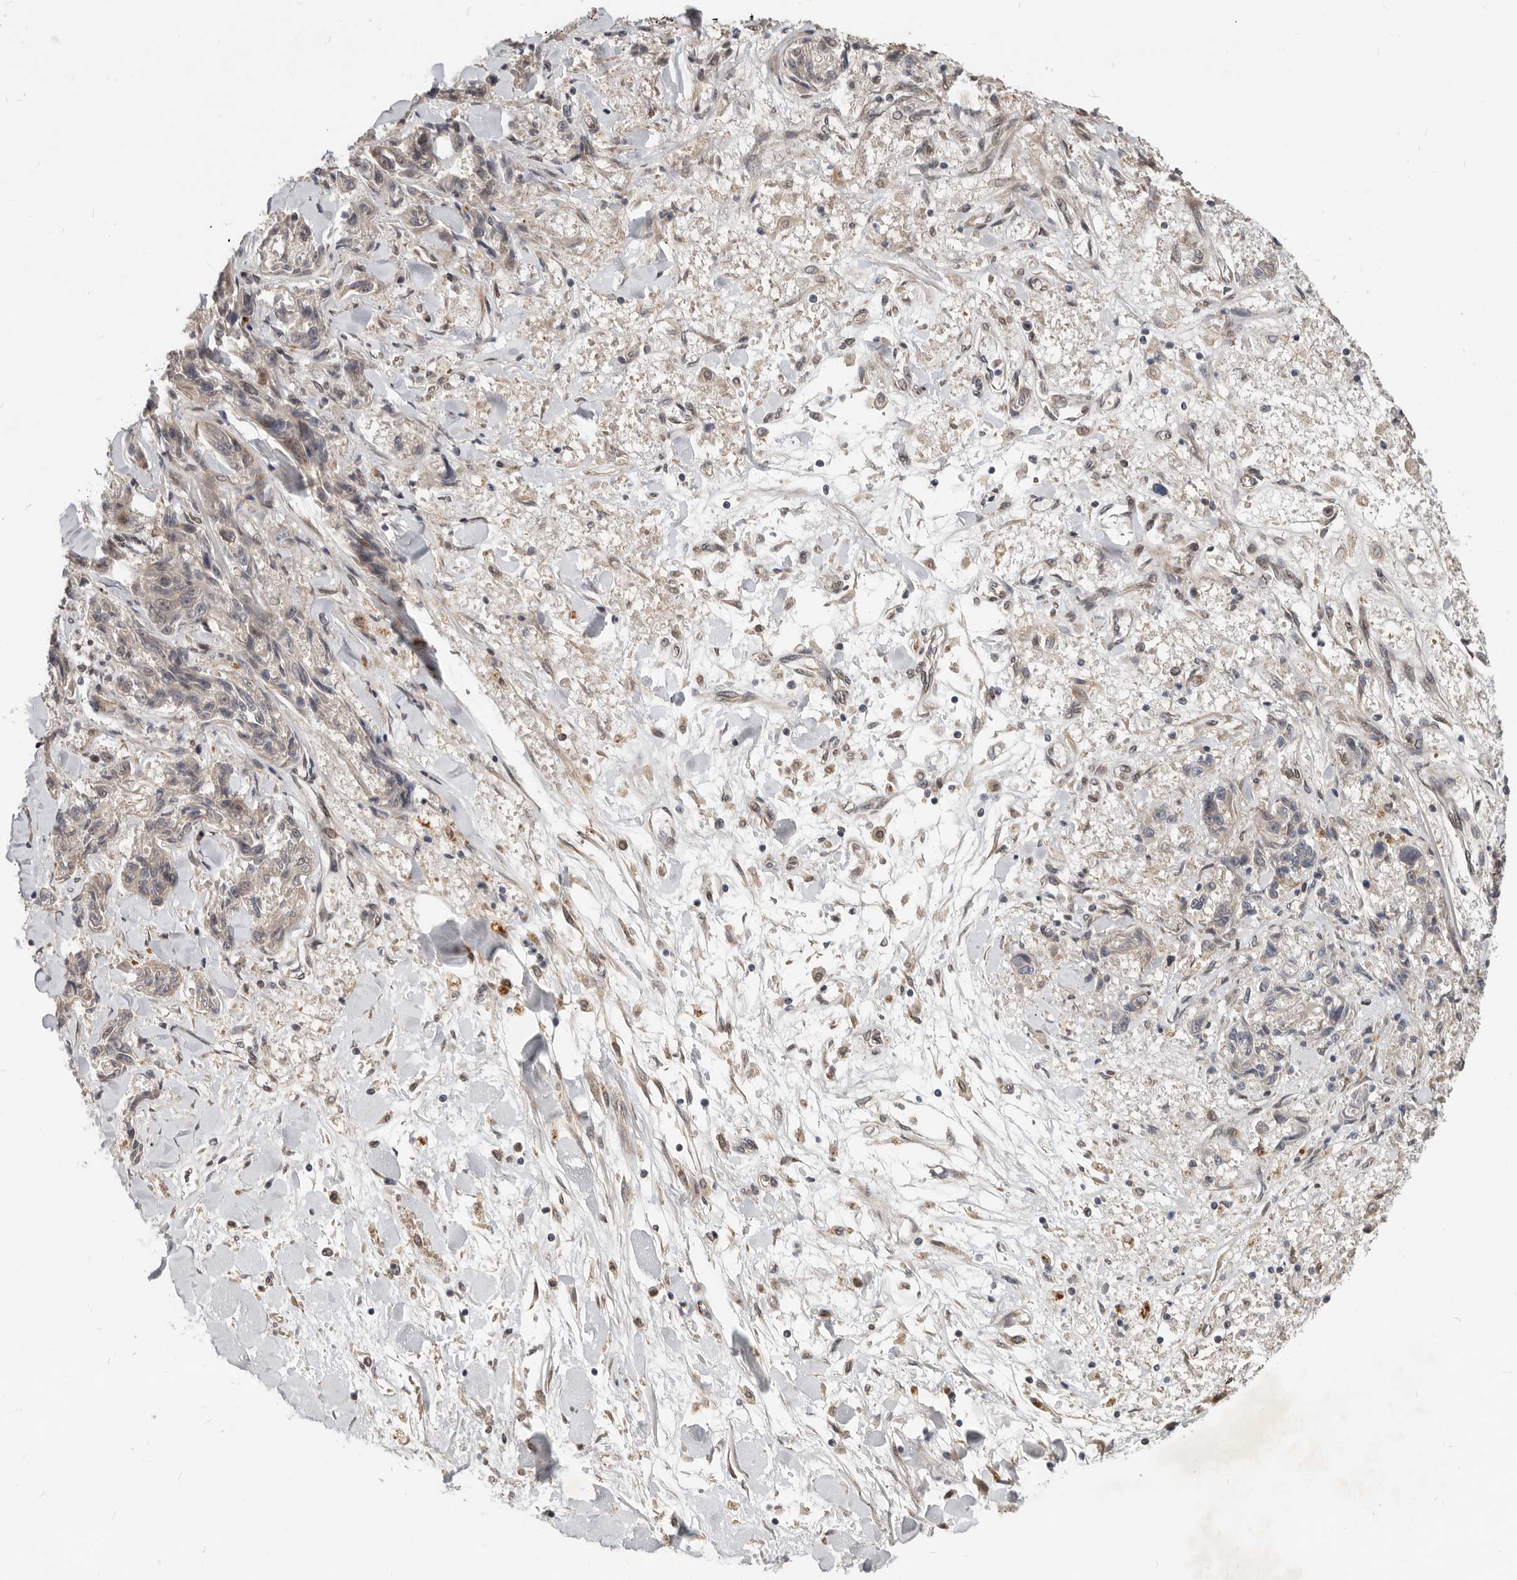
{"staining": {"intensity": "negative", "quantity": "none", "location": "none"}, "tissue": "melanoma", "cell_type": "Tumor cells", "image_type": "cancer", "snomed": [{"axis": "morphology", "description": "Malignant melanoma, NOS"}, {"axis": "topography", "description": "Skin"}], "caption": "Immunohistochemistry (IHC) image of human melanoma stained for a protein (brown), which demonstrates no expression in tumor cells.", "gene": "NPY4R", "patient": {"sex": "male", "age": 53}}